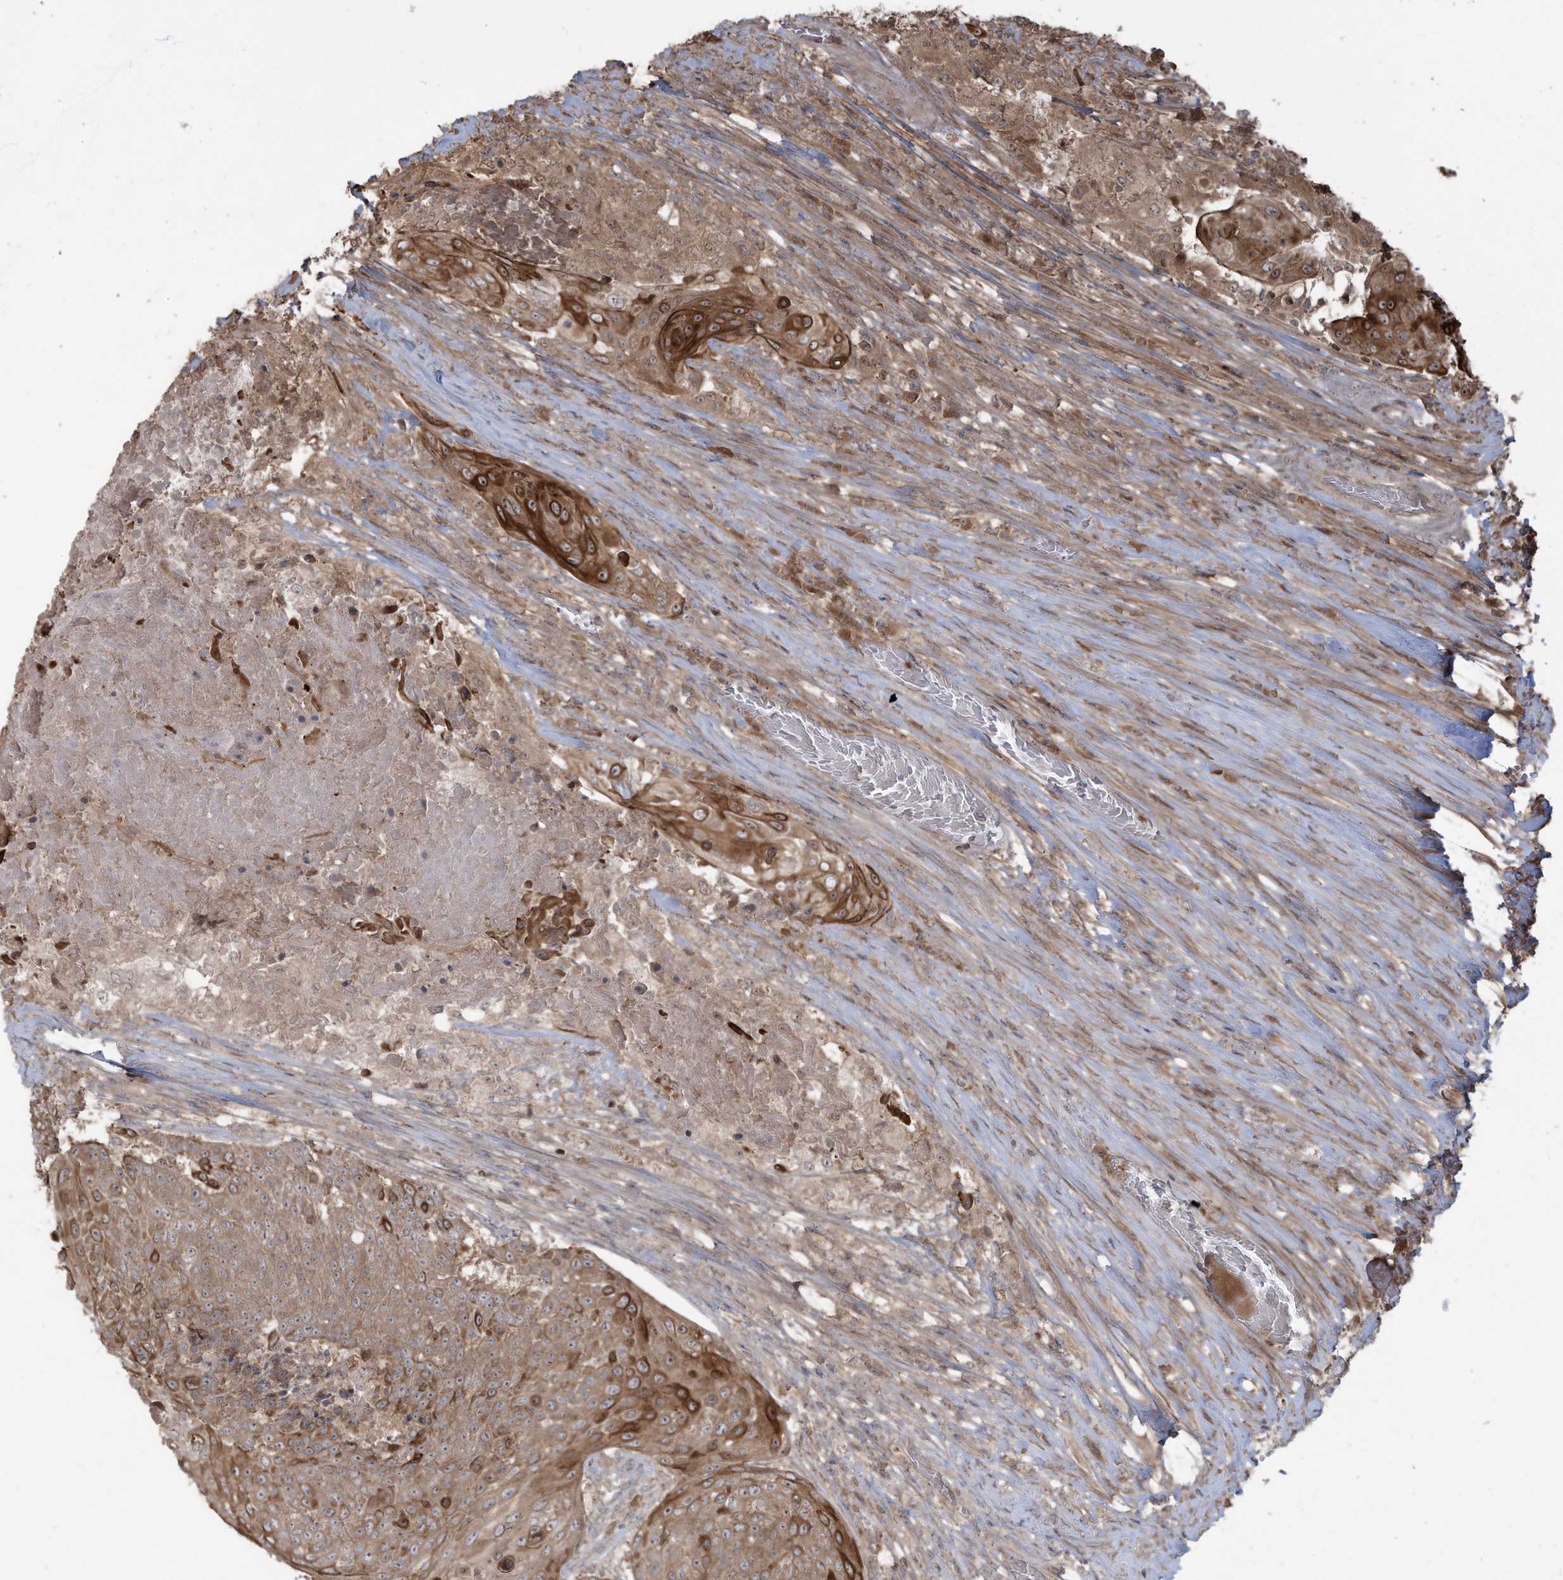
{"staining": {"intensity": "moderate", "quantity": ">75%", "location": "cytoplasmic/membranous"}, "tissue": "urothelial cancer", "cell_type": "Tumor cells", "image_type": "cancer", "snomed": [{"axis": "morphology", "description": "Urothelial carcinoma, High grade"}, {"axis": "topography", "description": "Urinary bladder"}], "caption": "Urothelial cancer tissue demonstrates moderate cytoplasmic/membranous positivity in about >75% of tumor cells", "gene": "CARF", "patient": {"sex": "female", "age": 63}}